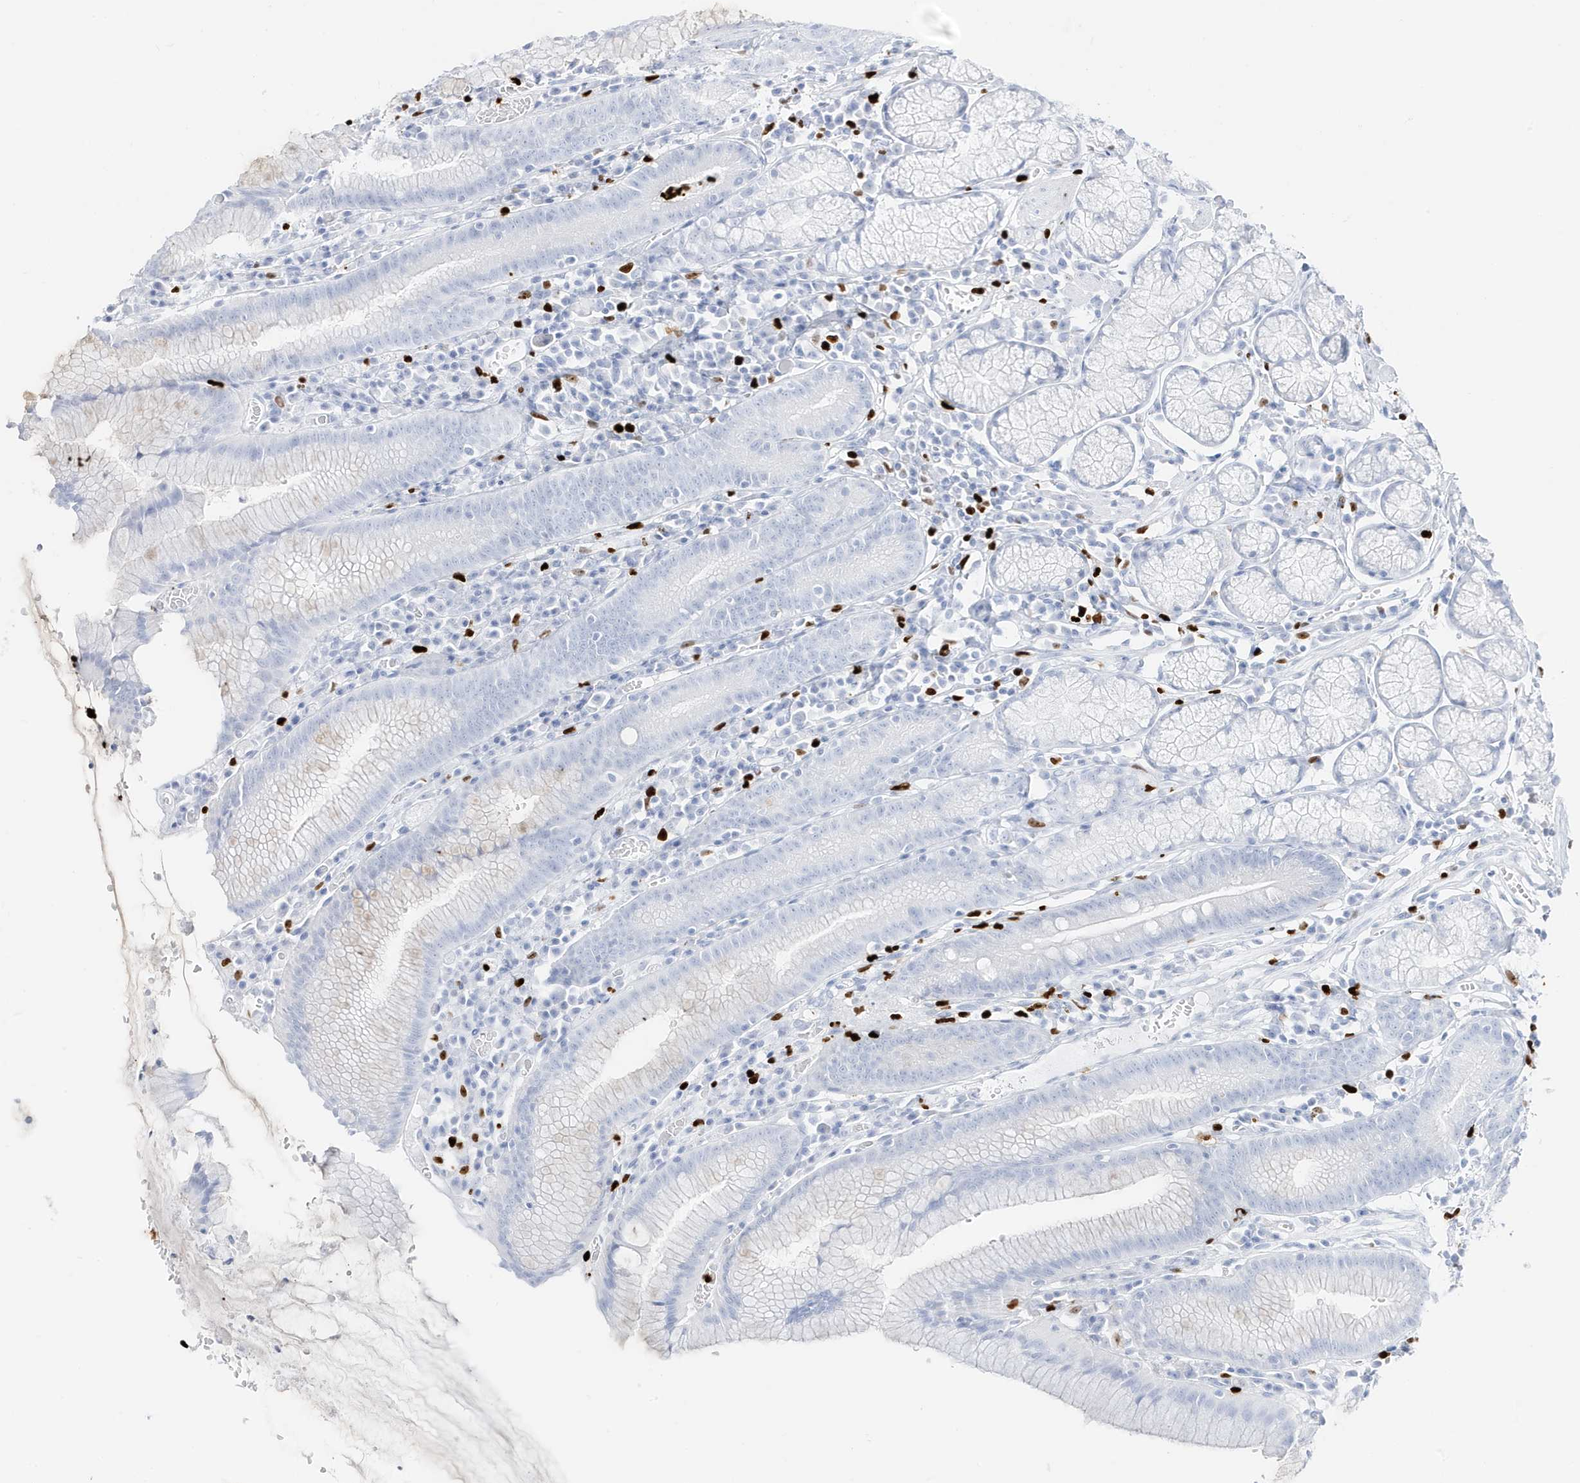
{"staining": {"intensity": "negative", "quantity": "none", "location": "none"}, "tissue": "stomach", "cell_type": "Glandular cells", "image_type": "normal", "snomed": [{"axis": "morphology", "description": "Normal tissue, NOS"}, {"axis": "topography", "description": "Stomach"}], "caption": "Micrograph shows no significant protein expression in glandular cells of benign stomach. (DAB (3,3'-diaminobenzidine) immunohistochemistry (IHC), high magnification).", "gene": "MNDA", "patient": {"sex": "male", "age": 55}}